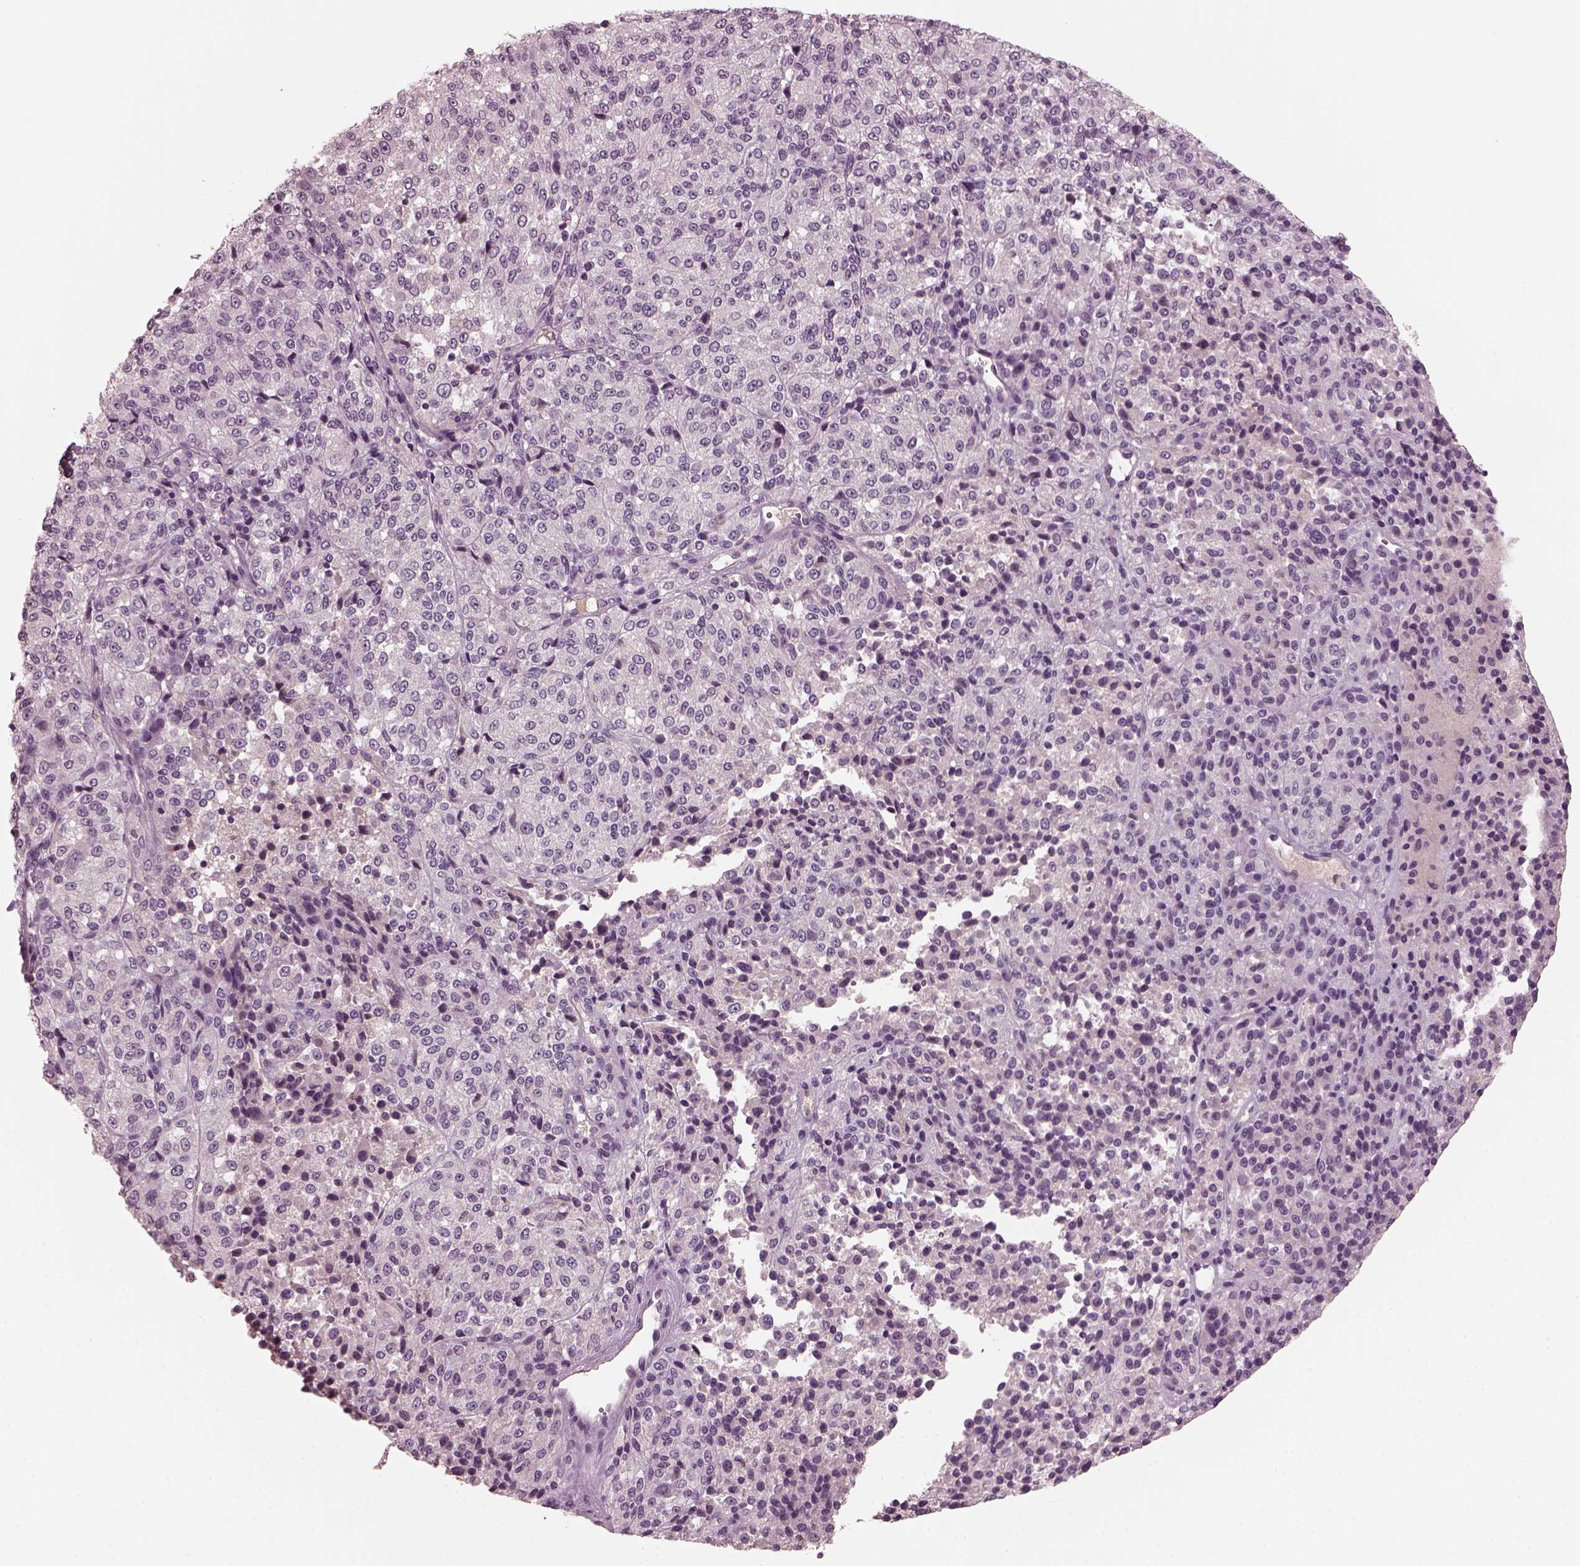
{"staining": {"intensity": "negative", "quantity": "none", "location": "none"}, "tissue": "melanoma", "cell_type": "Tumor cells", "image_type": "cancer", "snomed": [{"axis": "morphology", "description": "Malignant melanoma, Metastatic site"}, {"axis": "topography", "description": "Brain"}], "caption": "The image shows no significant staining in tumor cells of malignant melanoma (metastatic site).", "gene": "PORCN", "patient": {"sex": "female", "age": 56}}